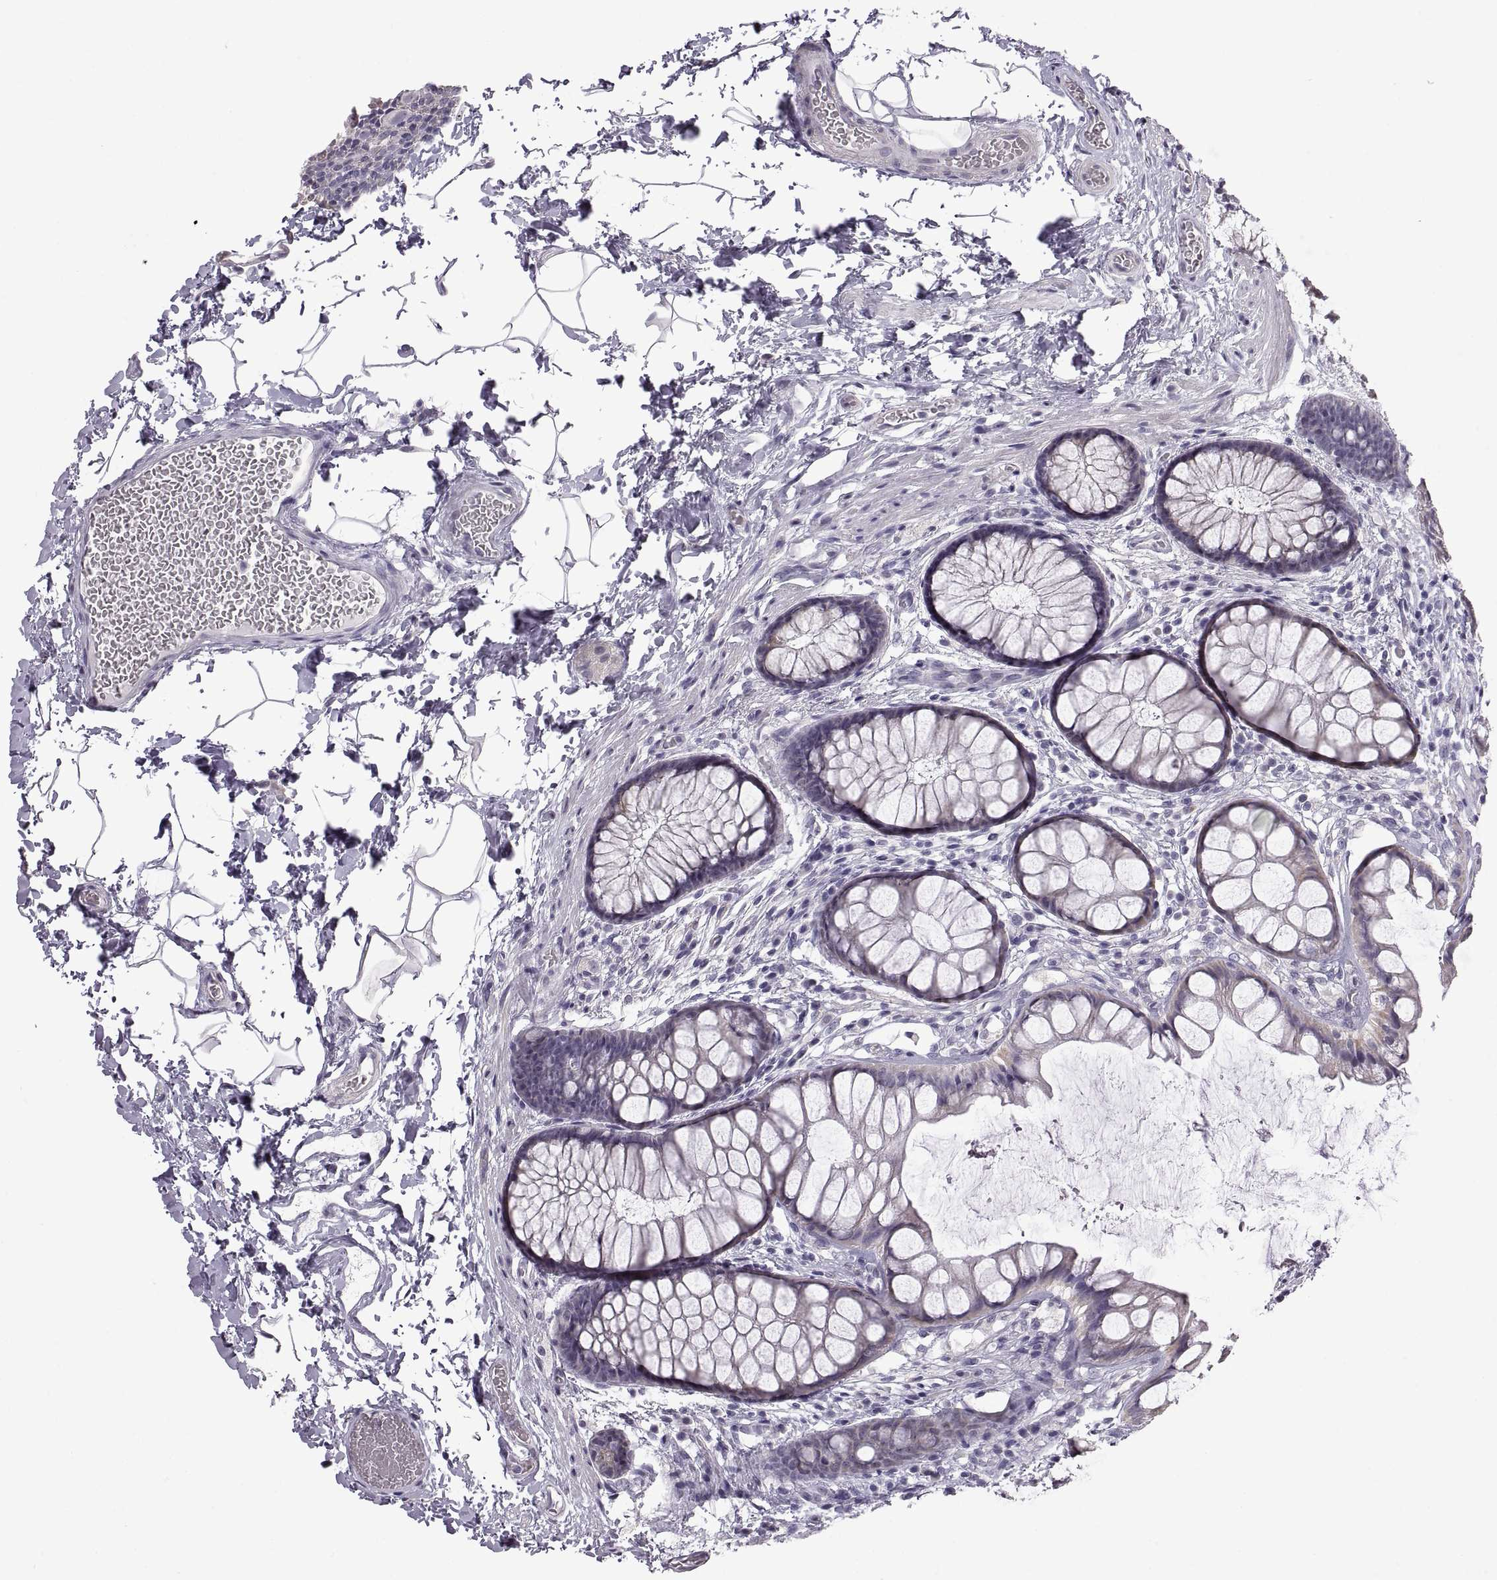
{"staining": {"intensity": "weak", "quantity": "<25%", "location": "cytoplasmic/membranous"}, "tissue": "rectum", "cell_type": "Glandular cells", "image_type": "normal", "snomed": [{"axis": "morphology", "description": "Normal tissue, NOS"}, {"axis": "topography", "description": "Rectum"}], "caption": "Micrograph shows no significant protein staining in glandular cells of benign rectum.", "gene": "FAM170A", "patient": {"sex": "female", "age": 62}}